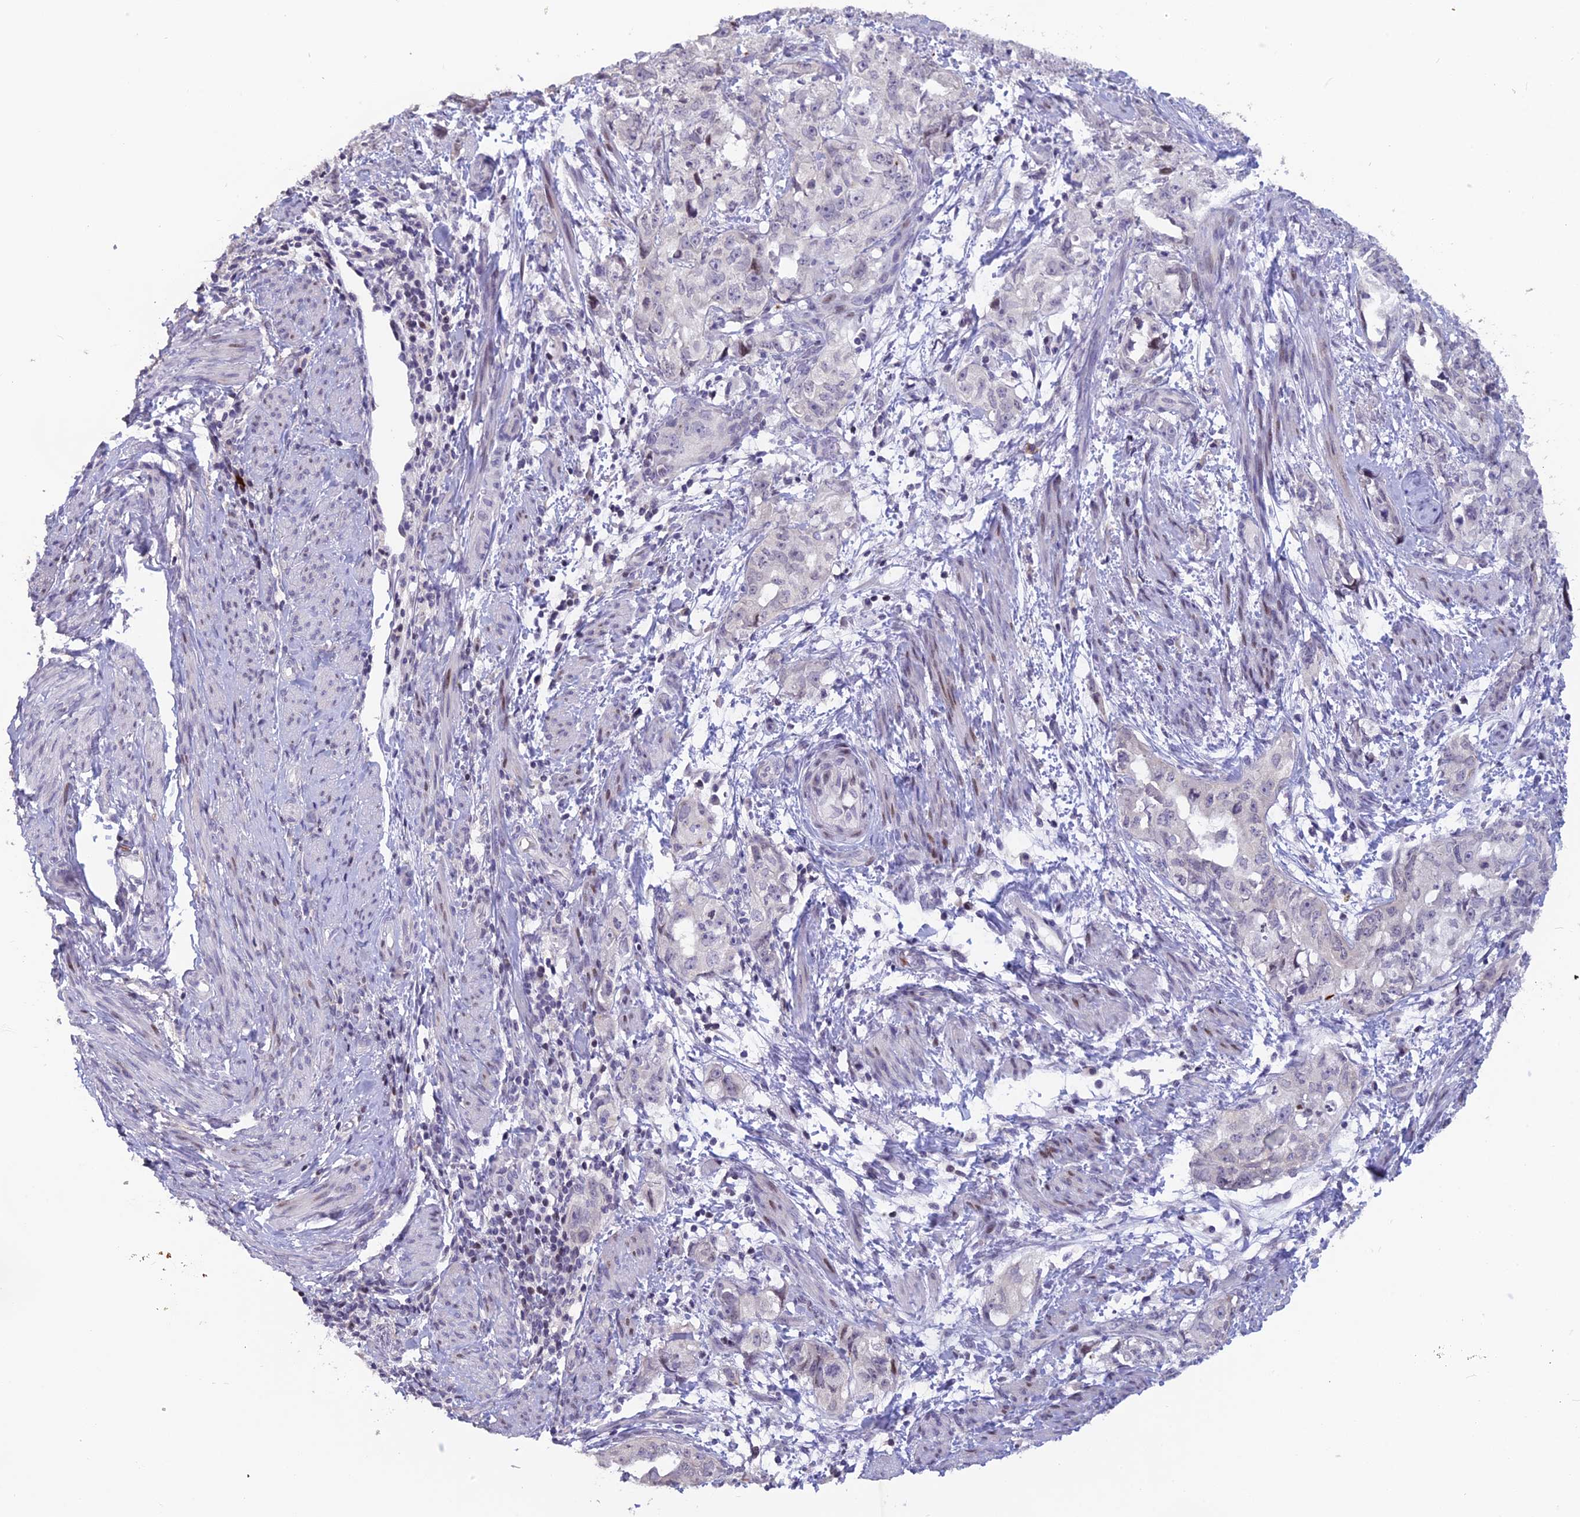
{"staining": {"intensity": "negative", "quantity": "none", "location": "none"}, "tissue": "endometrial cancer", "cell_type": "Tumor cells", "image_type": "cancer", "snomed": [{"axis": "morphology", "description": "Adenocarcinoma, NOS"}, {"axis": "topography", "description": "Endometrium"}], "caption": "Immunohistochemistry micrograph of neoplastic tissue: human adenocarcinoma (endometrial) stained with DAB reveals no significant protein positivity in tumor cells.", "gene": "TMEM134", "patient": {"sex": "female", "age": 65}}